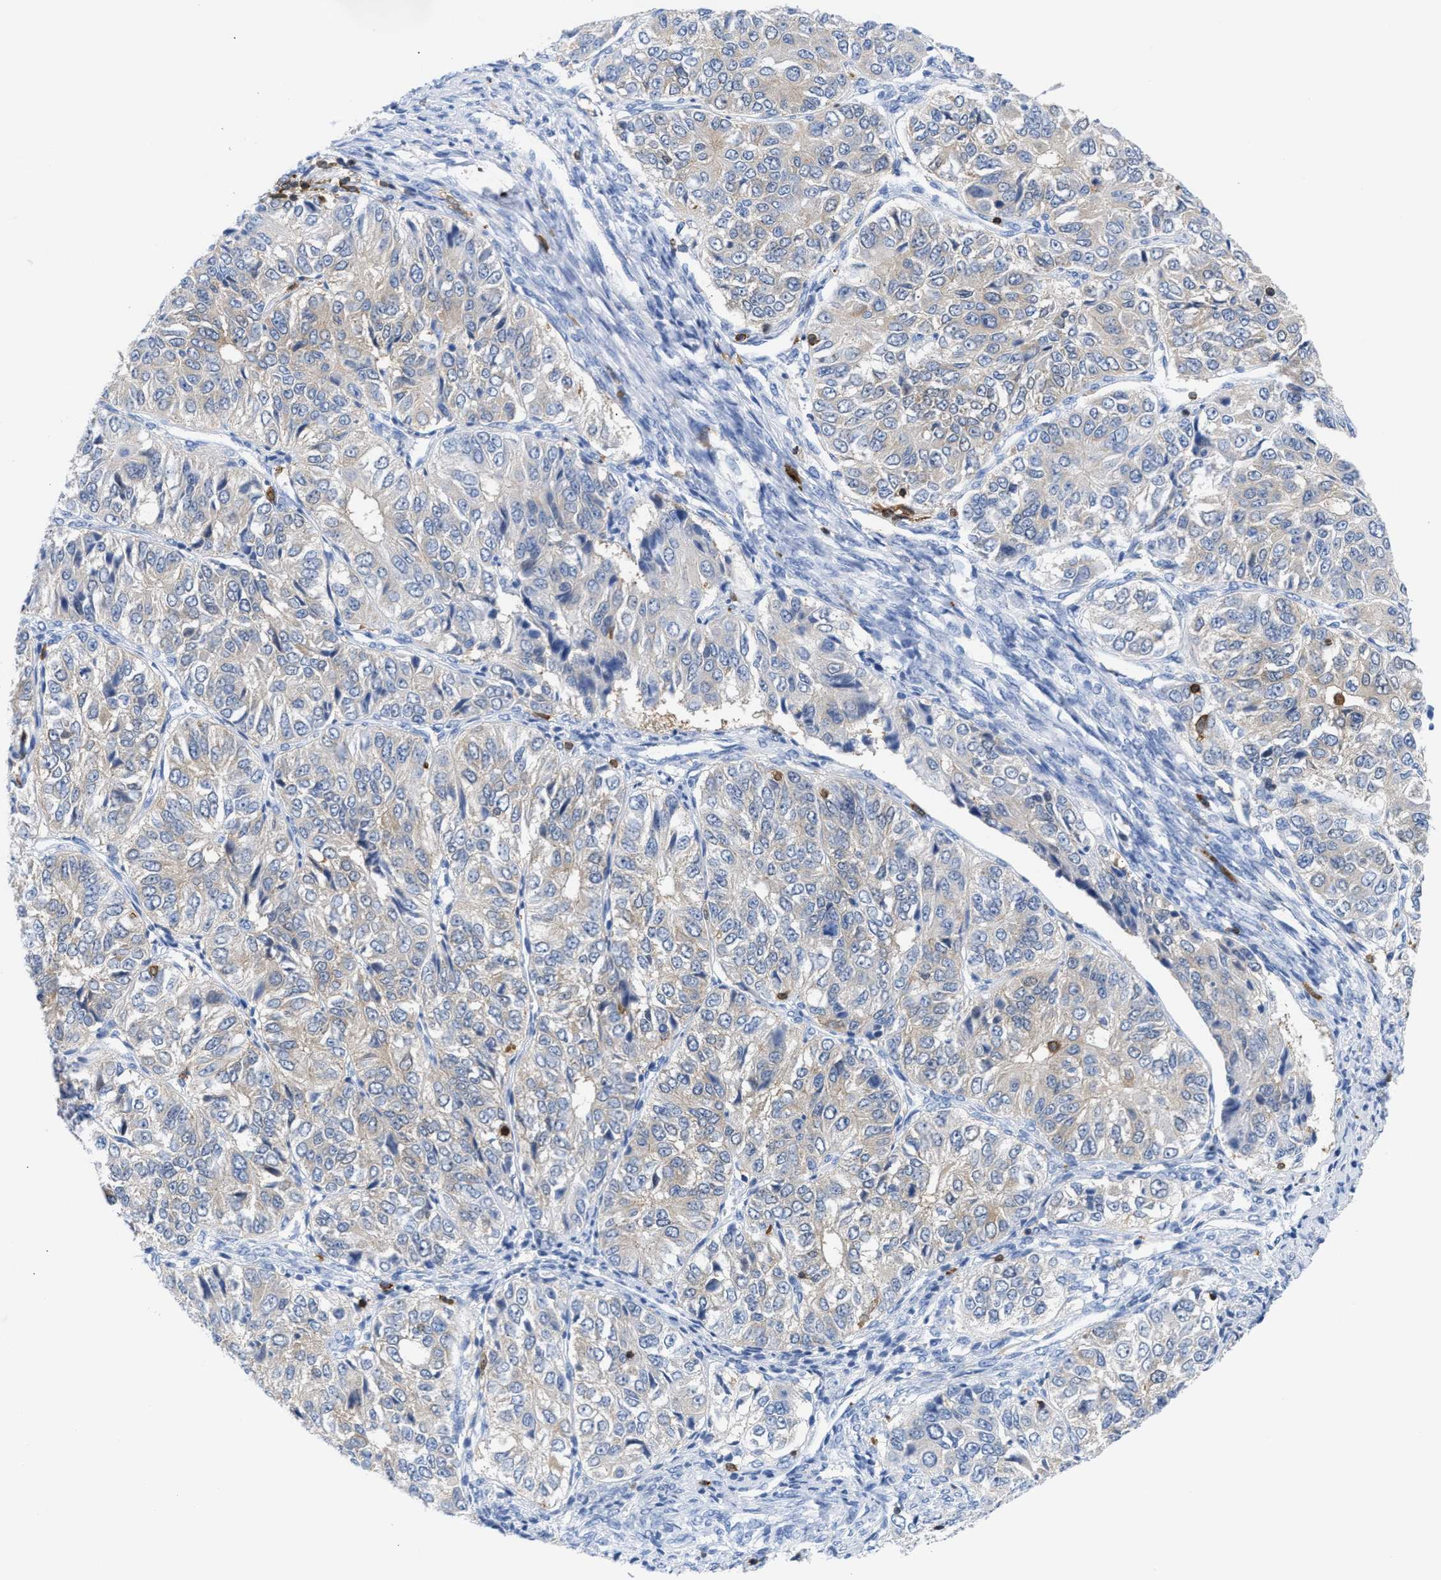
{"staining": {"intensity": "negative", "quantity": "none", "location": "none"}, "tissue": "ovarian cancer", "cell_type": "Tumor cells", "image_type": "cancer", "snomed": [{"axis": "morphology", "description": "Carcinoma, endometroid"}, {"axis": "topography", "description": "Ovary"}], "caption": "Tumor cells are negative for protein expression in human ovarian cancer.", "gene": "LCP1", "patient": {"sex": "female", "age": 51}}